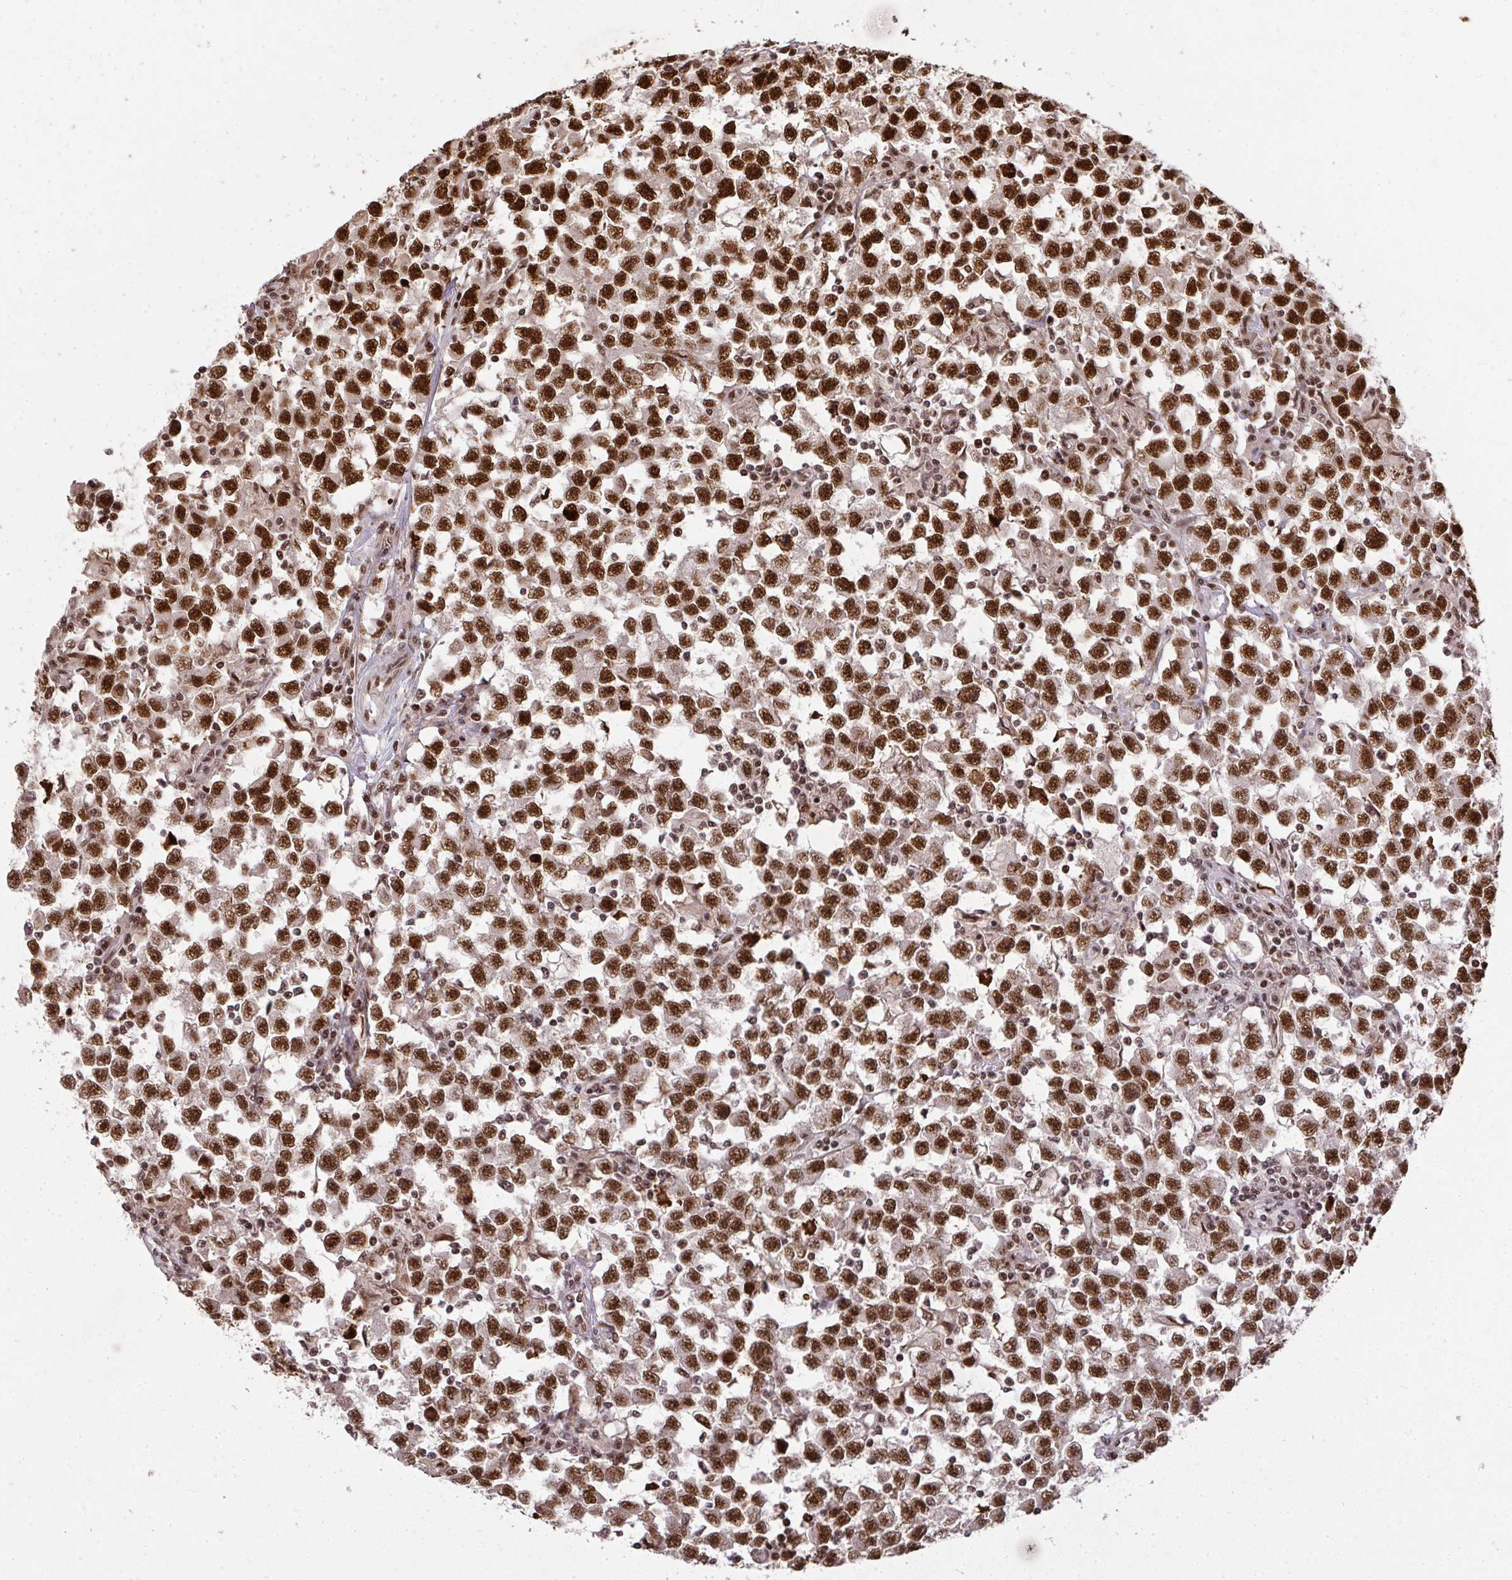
{"staining": {"intensity": "strong", "quantity": ">75%", "location": "nuclear"}, "tissue": "testis cancer", "cell_type": "Tumor cells", "image_type": "cancer", "snomed": [{"axis": "morphology", "description": "Seminoma, NOS"}, {"axis": "topography", "description": "Testis"}], "caption": "Testis cancer (seminoma) tissue shows strong nuclear positivity in about >75% of tumor cells, visualized by immunohistochemistry.", "gene": "U2AF1", "patient": {"sex": "male", "age": 33}}